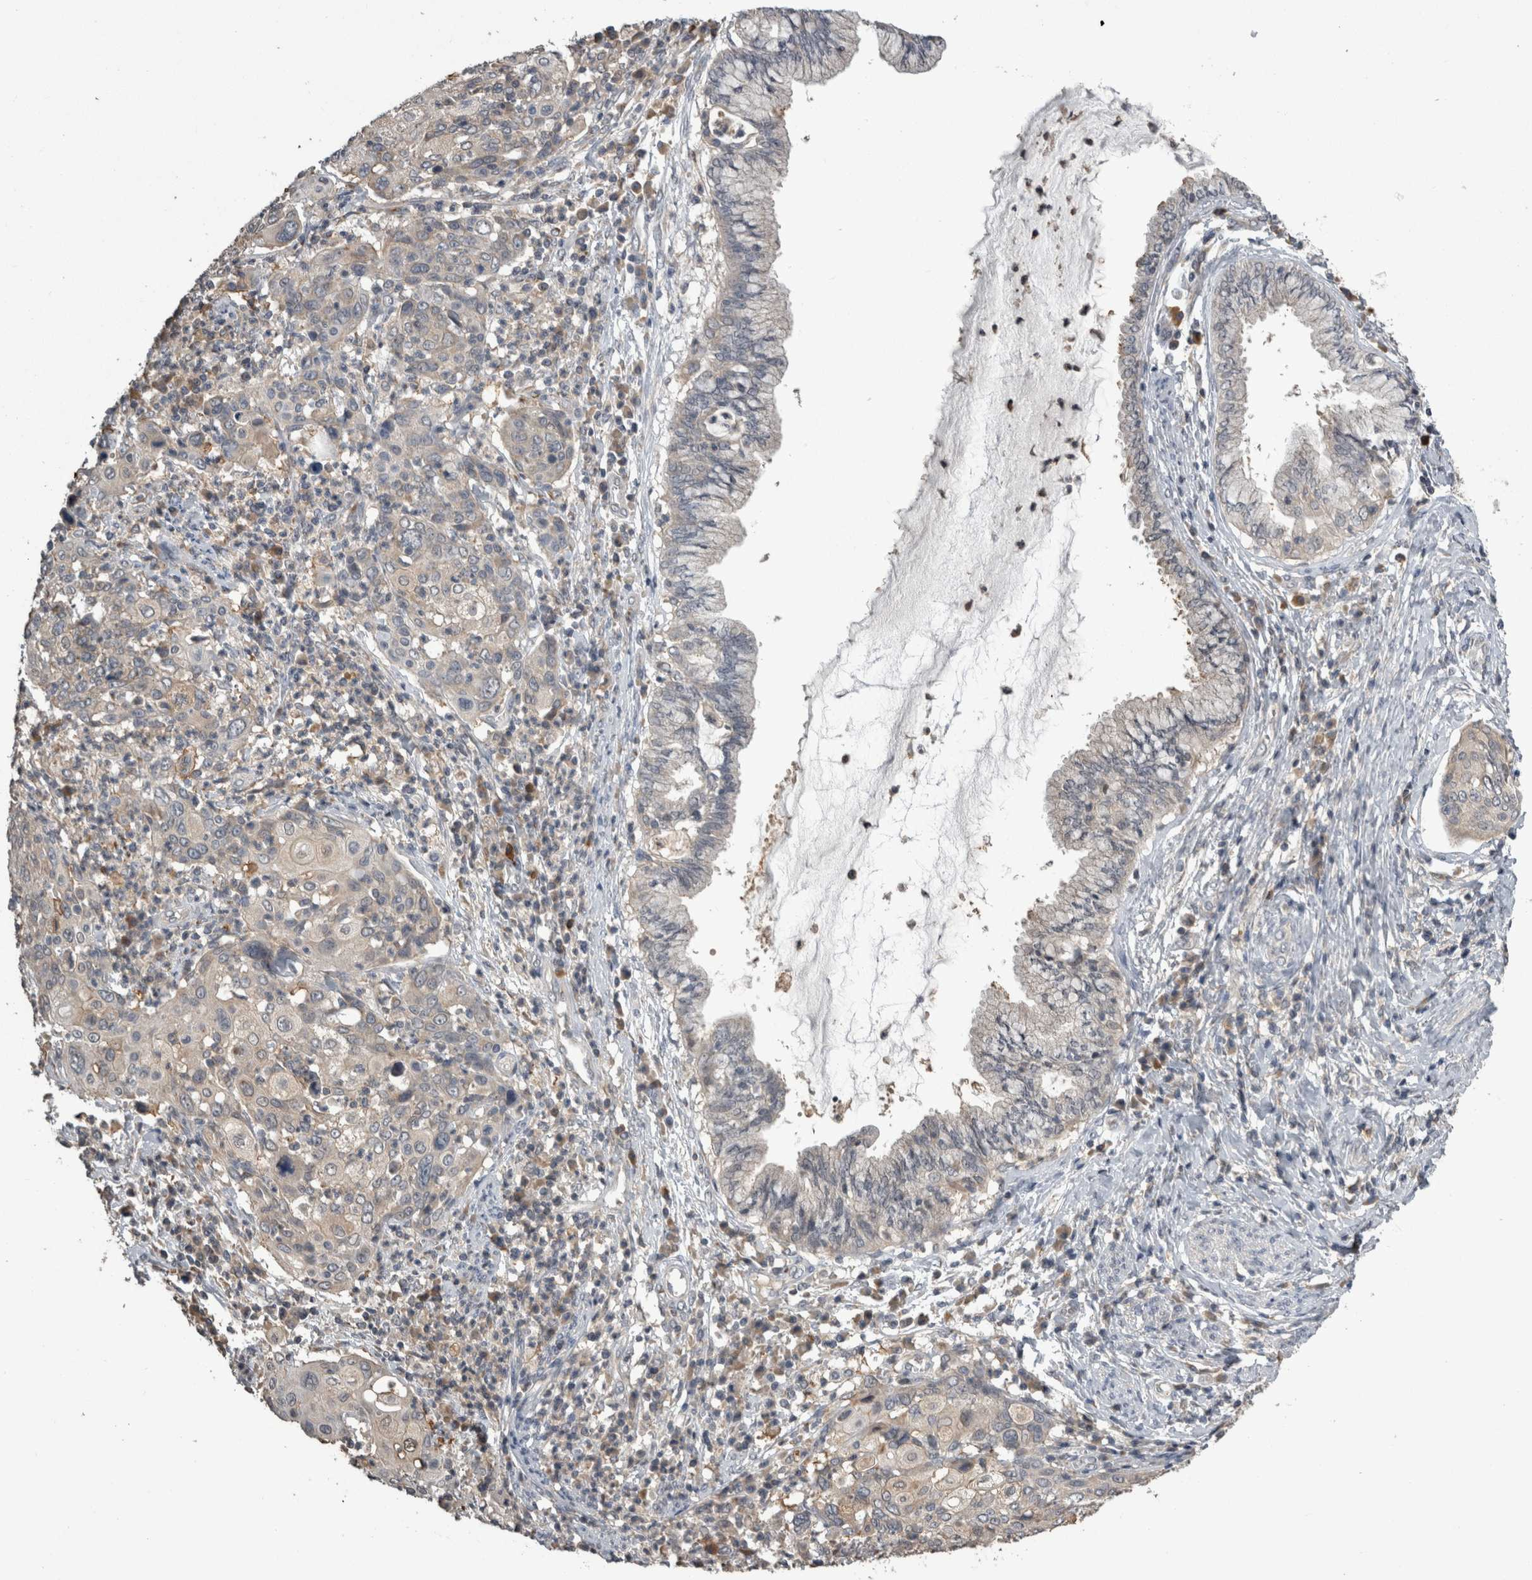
{"staining": {"intensity": "negative", "quantity": "none", "location": "none"}, "tissue": "cervical cancer", "cell_type": "Tumor cells", "image_type": "cancer", "snomed": [{"axis": "morphology", "description": "Squamous cell carcinoma, NOS"}, {"axis": "topography", "description": "Cervix"}], "caption": "This is an IHC photomicrograph of cervical cancer (squamous cell carcinoma). There is no staining in tumor cells.", "gene": "ANXA13", "patient": {"sex": "female", "age": 40}}